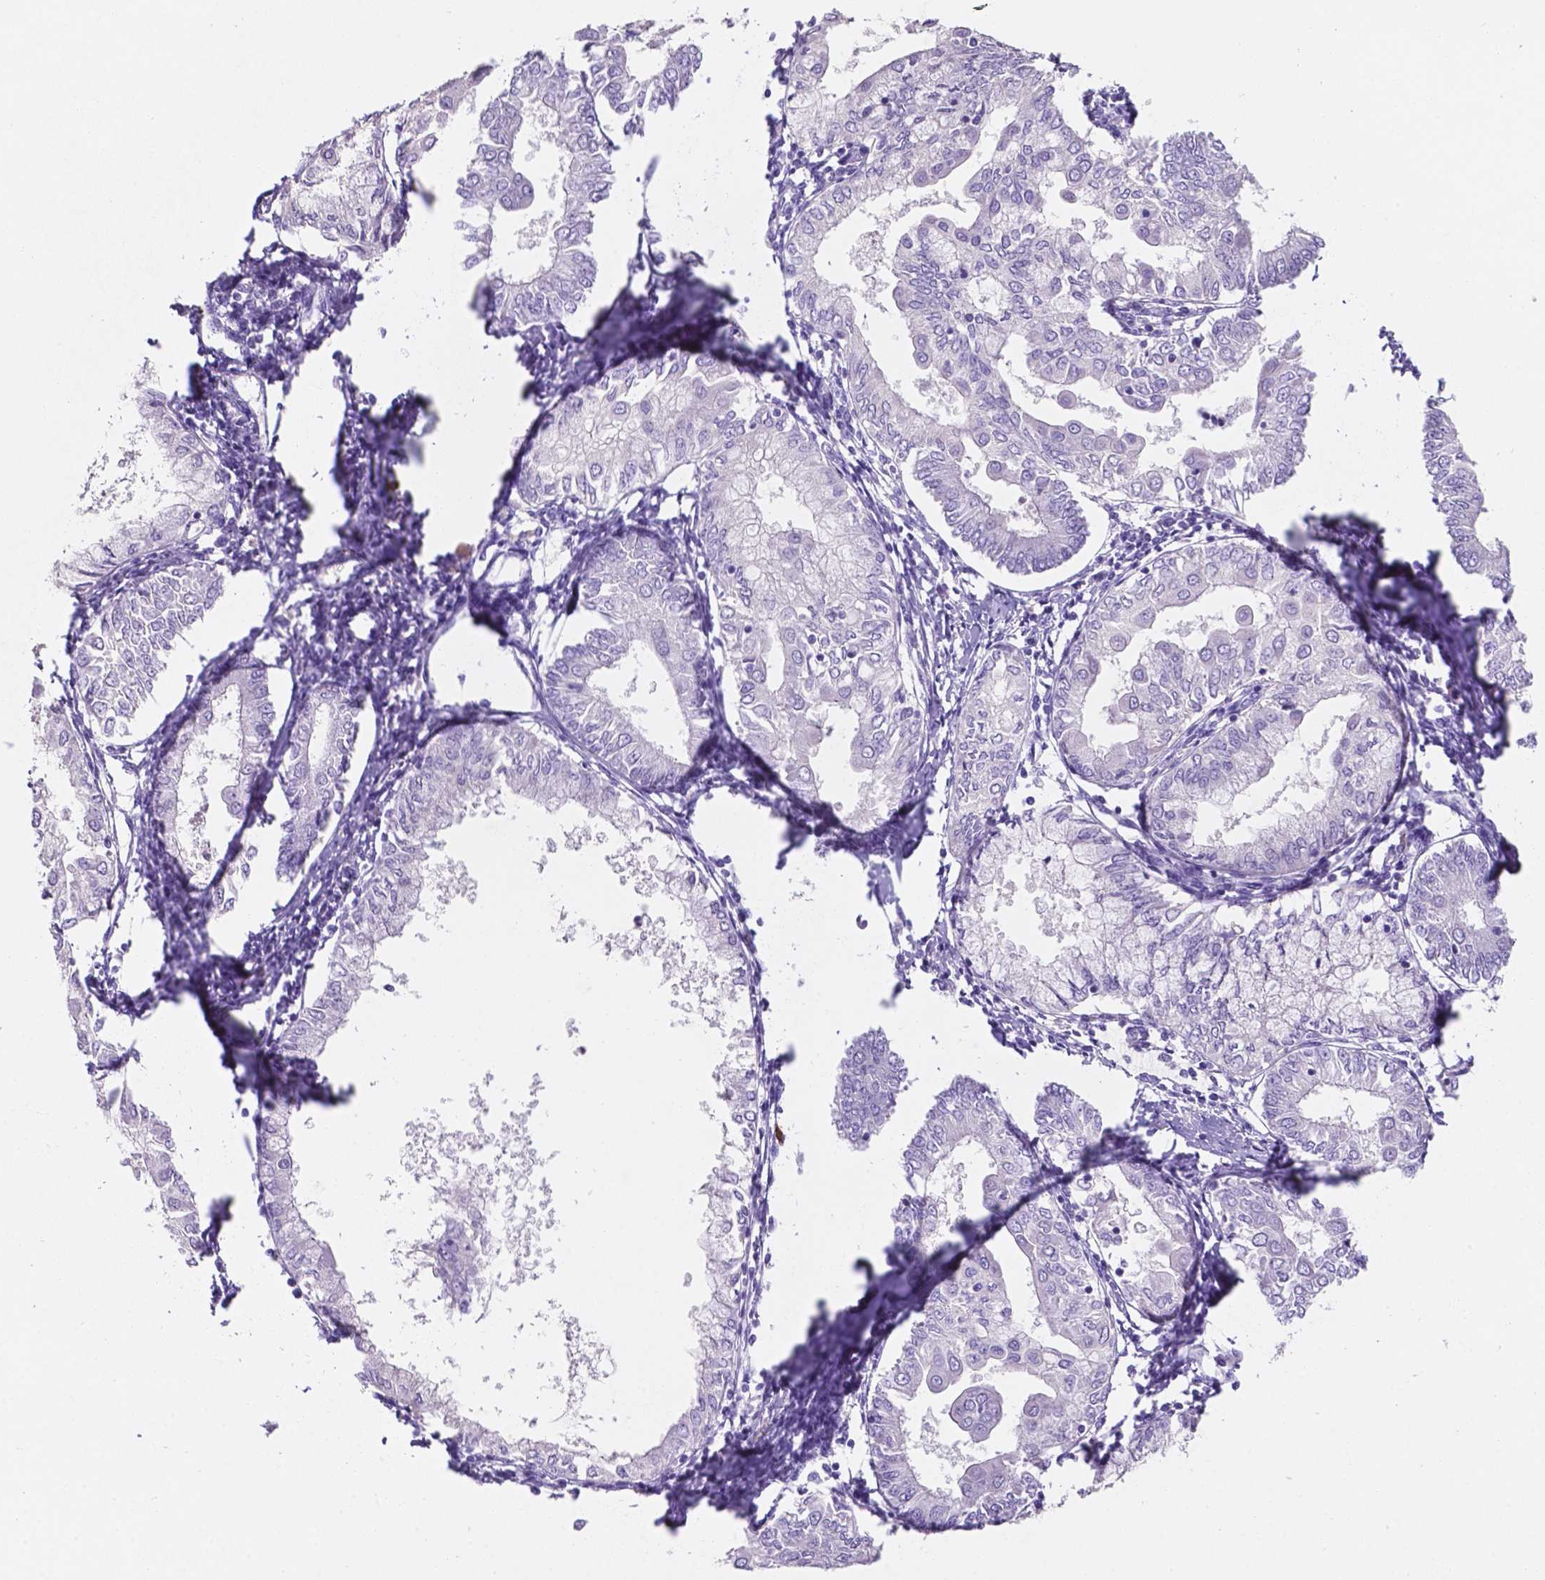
{"staining": {"intensity": "negative", "quantity": "none", "location": "none"}, "tissue": "endometrial cancer", "cell_type": "Tumor cells", "image_type": "cancer", "snomed": [{"axis": "morphology", "description": "Adenocarcinoma, NOS"}, {"axis": "topography", "description": "Endometrium"}], "caption": "The immunohistochemistry (IHC) micrograph has no significant positivity in tumor cells of endometrial cancer tissue.", "gene": "EBLN2", "patient": {"sex": "female", "age": 68}}